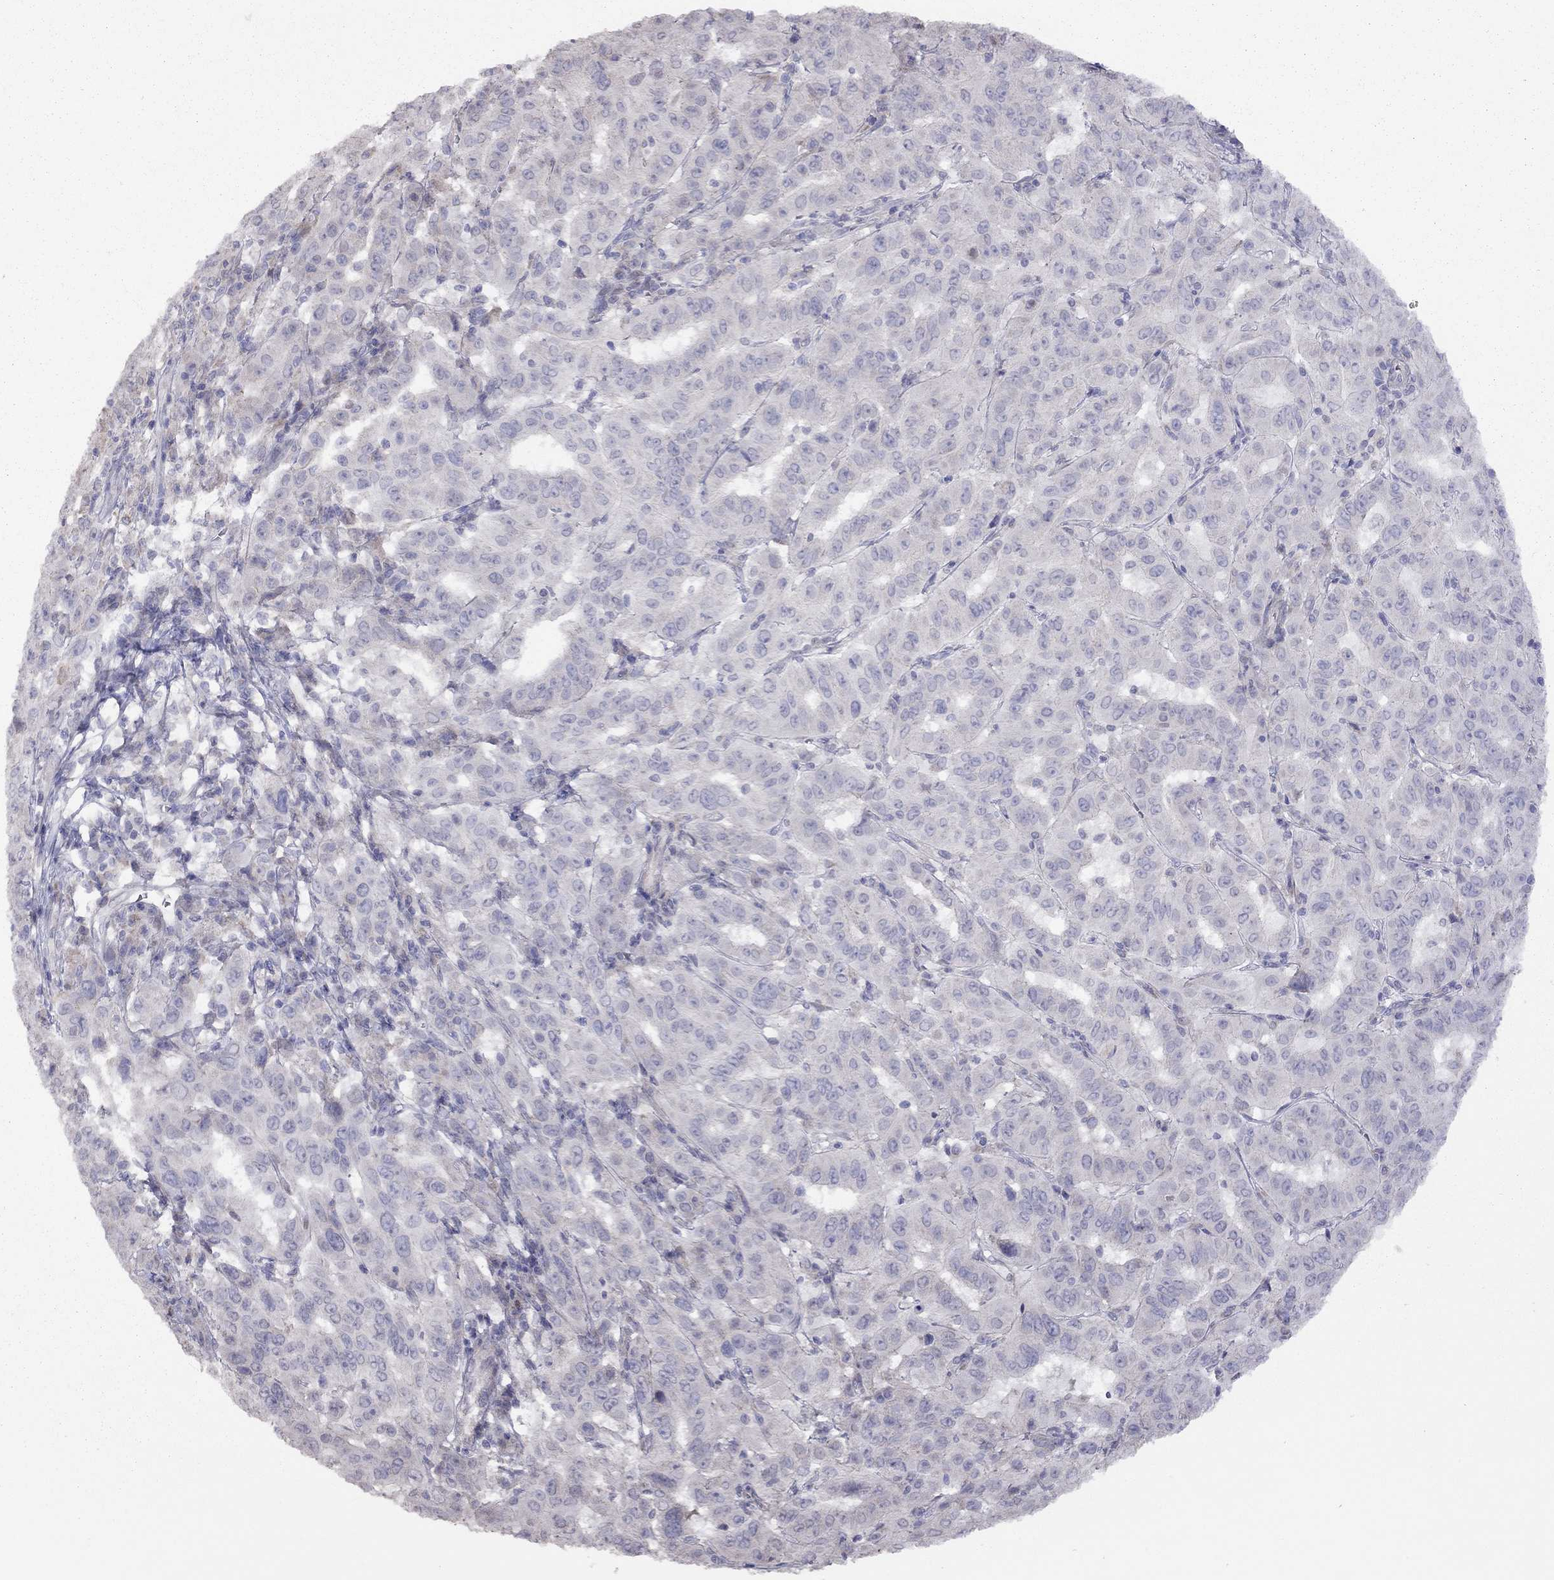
{"staining": {"intensity": "negative", "quantity": "none", "location": "none"}, "tissue": "pancreatic cancer", "cell_type": "Tumor cells", "image_type": "cancer", "snomed": [{"axis": "morphology", "description": "Adenocarcinoma, NOS"}, {"axis": "topography", "description": "Pancreas"}], "caption": "DAB (3,3'-diaminobenzidine) immunohistochemical staining of pancreatic cancer shows no significant positivity in tumor cells. (DAB immunohistochemistry visualized using brightfield microscopy, high magnification).", "gene": "SYTL2", "patient": {"sex": "male", "age": 63}}